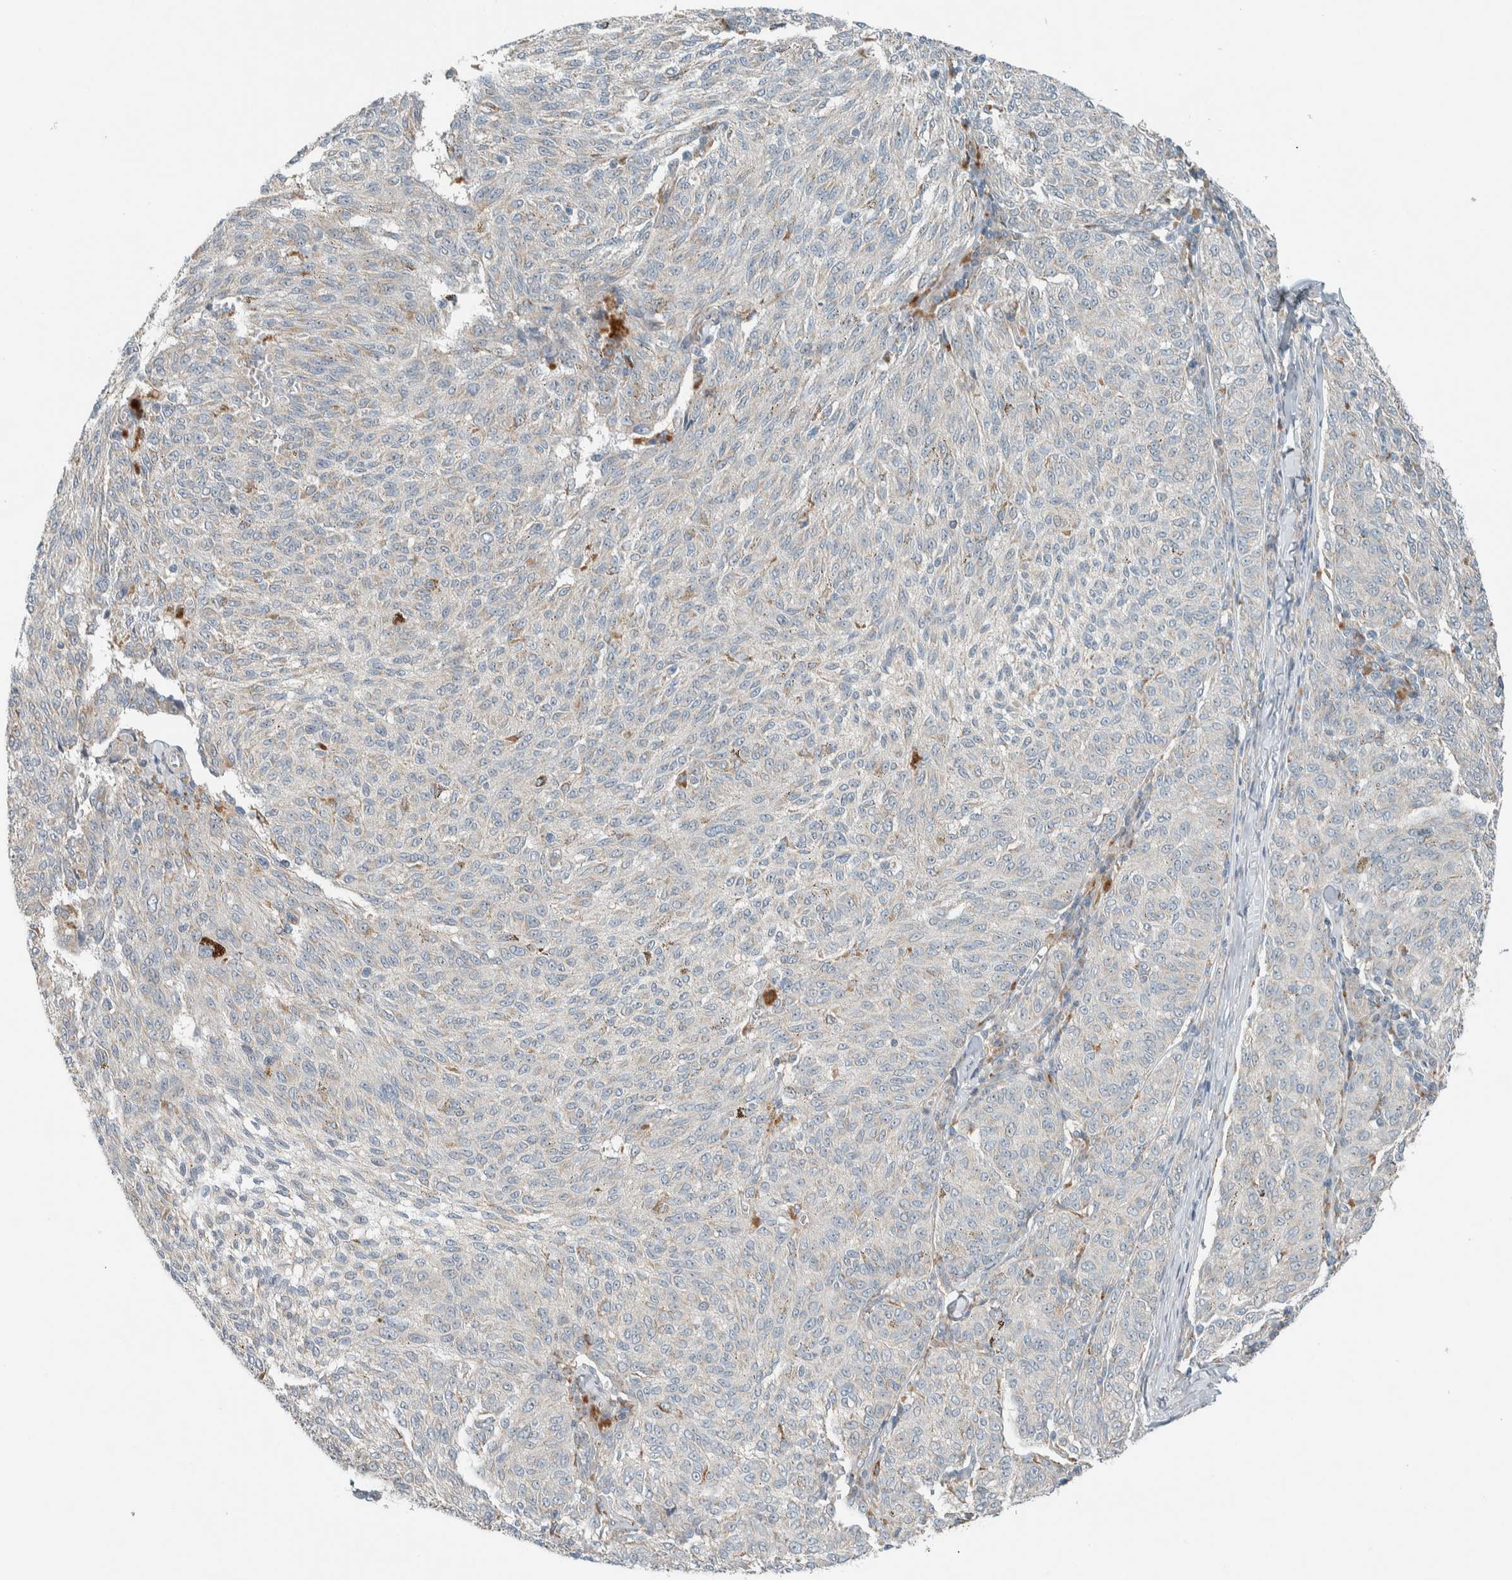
{"staining": {"intensity": "negative", "quantity": "none", "location": "none"}, "tissue": "melanoma", "cell_type": "Tumor cells", "image_type": "cancer", "snomed": [{"axis": "morphology", "description": "Malignant melanoma, NOS"}, {"axis": "topography", "description": "Skin"}], "caption": "Melanoma stained for a protein using immunohistochemistry (IHC) reveals no positivity tumor cells.", "gene": "SLFN12L", "patient": {"sex": "female", "age": 72}}